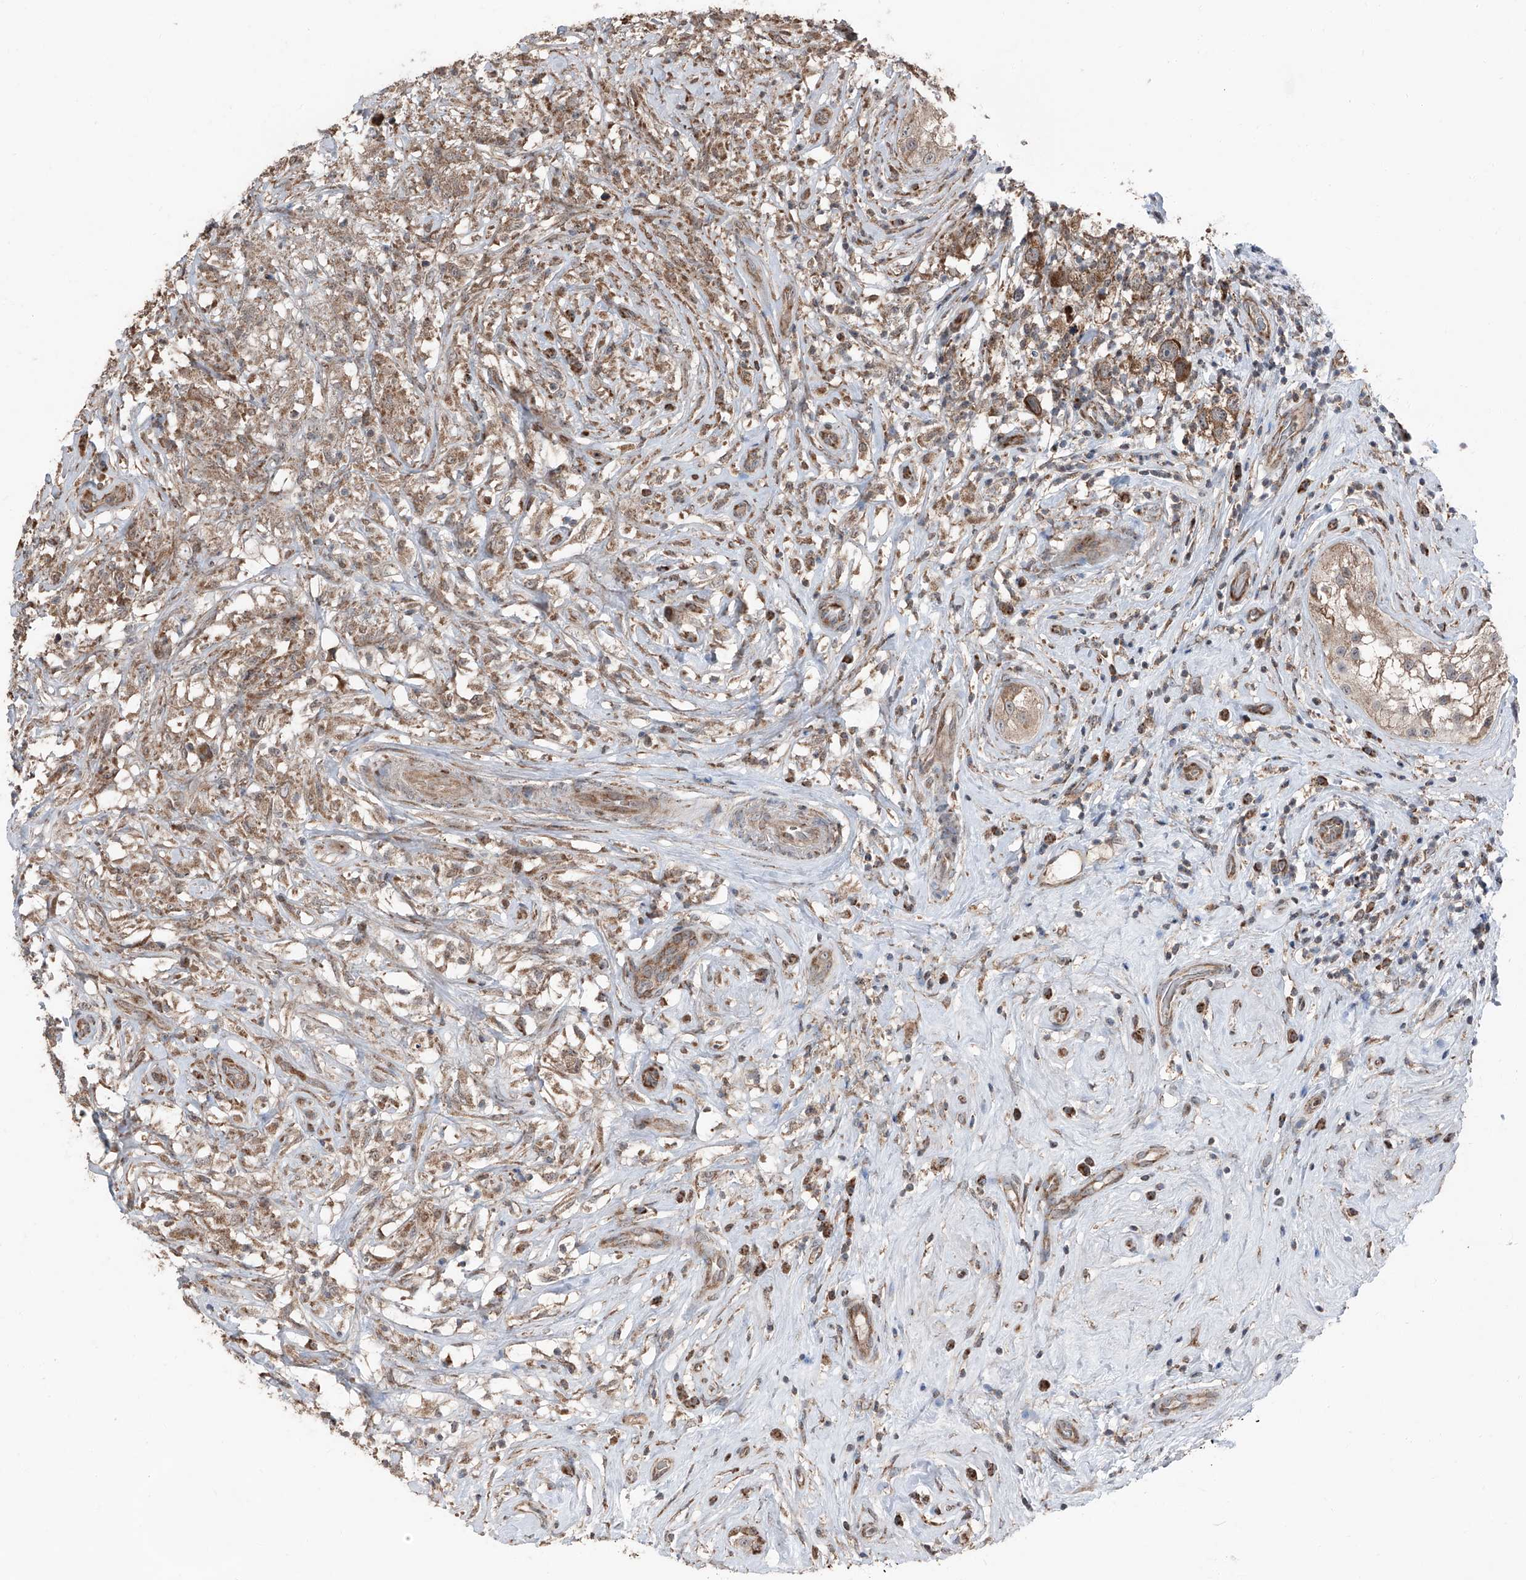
{"staining": {"intensity": "moderate", "quantity": "25%-75%", "location": "cytoplasmic/membranous"}, "tissue": "testis cancer", "cell_type": "Tumor cells", "image_type": "cancer", "snomed": [{"axis": "morphology", "description": "Seminoma, NOS"}, {"axis": "topography", "description": "Testis"}], "caption": "IHC (DAB (3,3'-diaminobenzidine)) staining of testis cancer exhibits moderate cytoplasmic/membranous protein staining in approximately 25%-75% of tumor cells.", "gene": "LIMK1", "patient": {"sex": "male", "age": 49}}